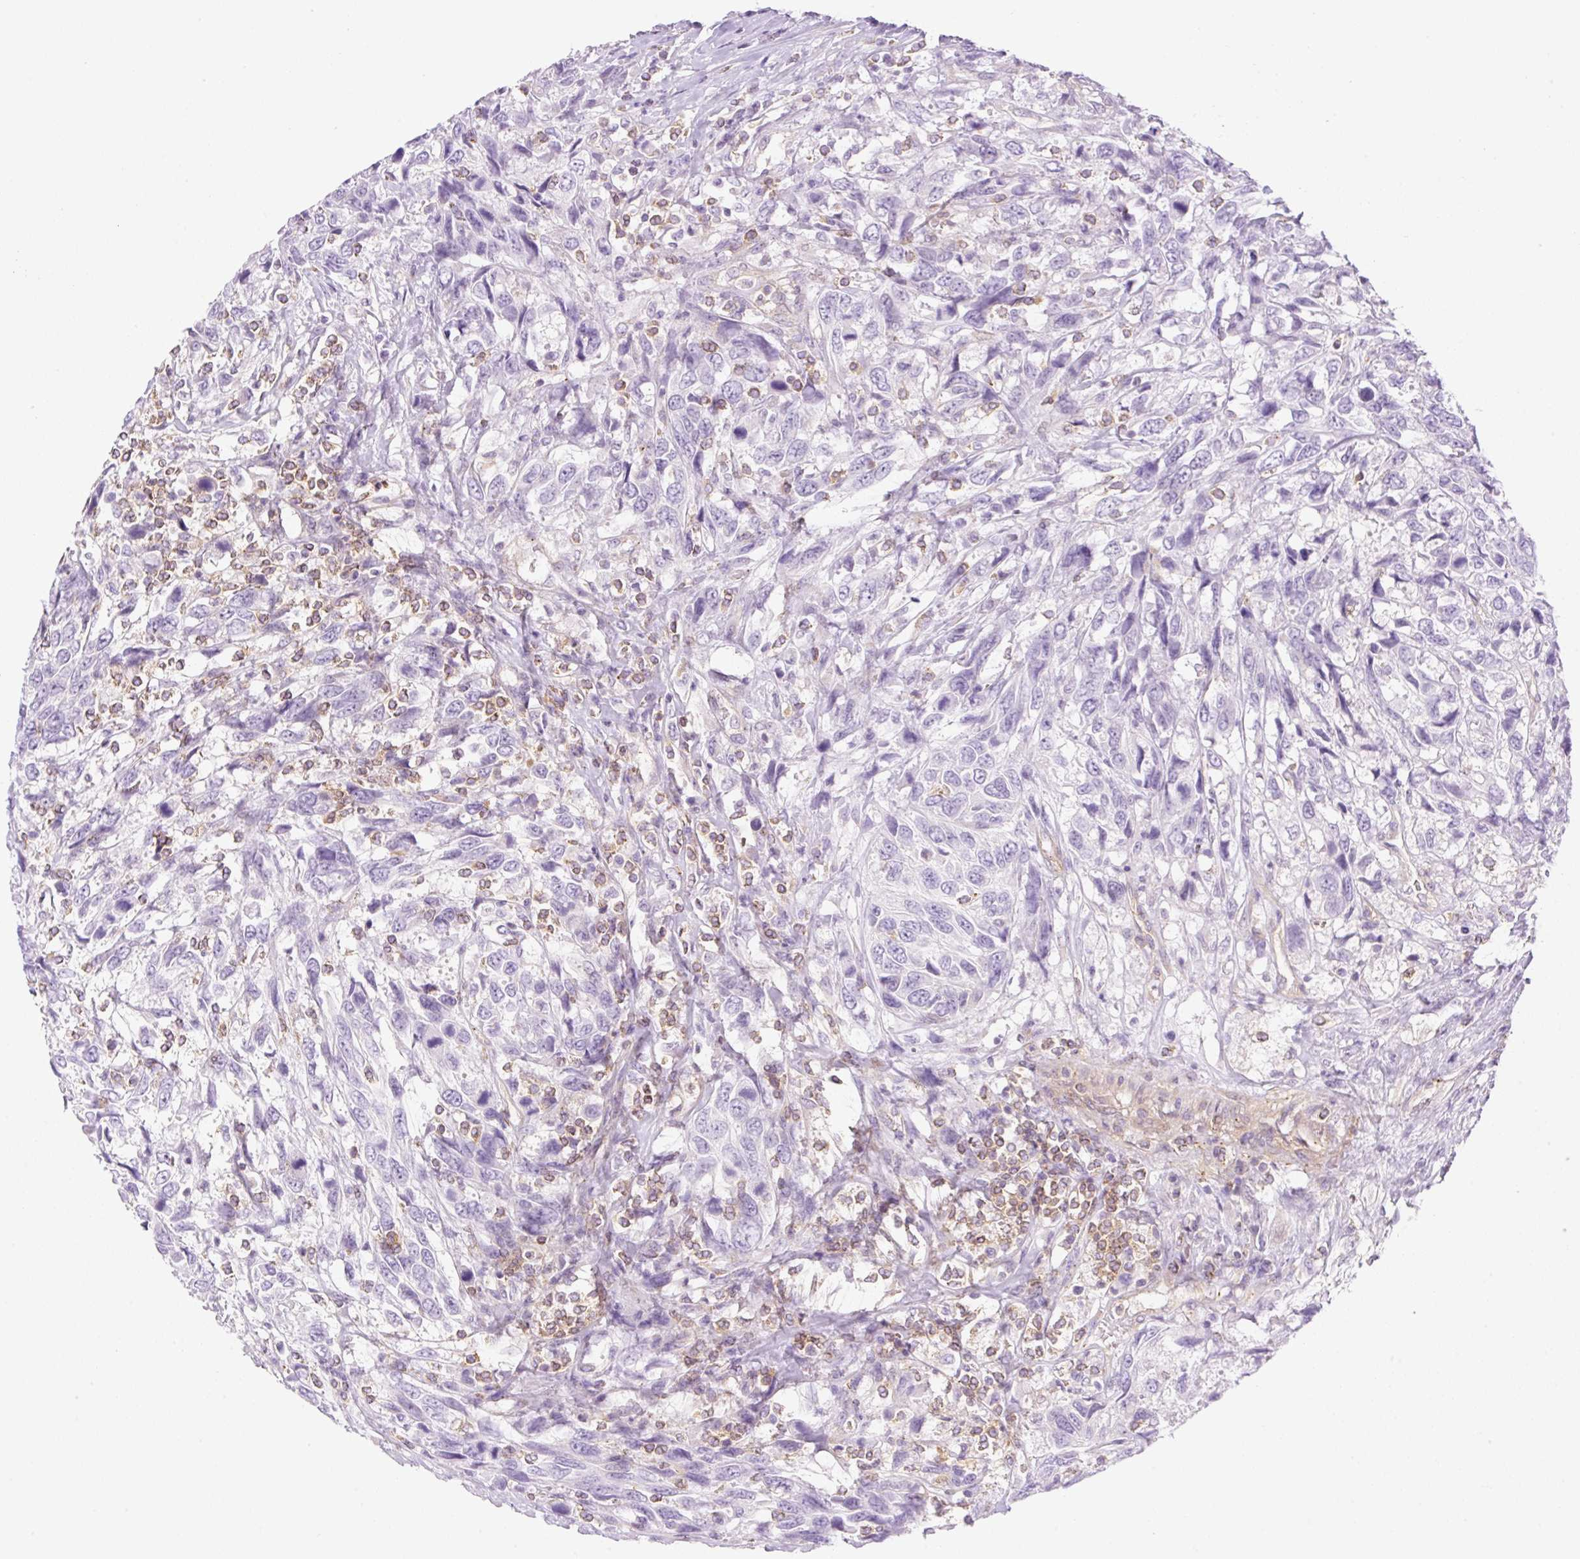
{"staining": {"intensity": "negative", "quantity": "none", "location": "none"}, "tissue": "urothelial cancer", "cell_type": "Tumor cells", "image_type": "cancer", "snomed": [{"axis": "morphology", "description": "Urothelial carcinoma, High grade"}, {"axis": "topography", "description": "Urinary bladder"}], "caption": "This is an IHC histopathology image of urothelial cancer. There is no positivity in tumor cells.", "gene": "EHD3", "patient": {"sex": "female", "age": 70}}